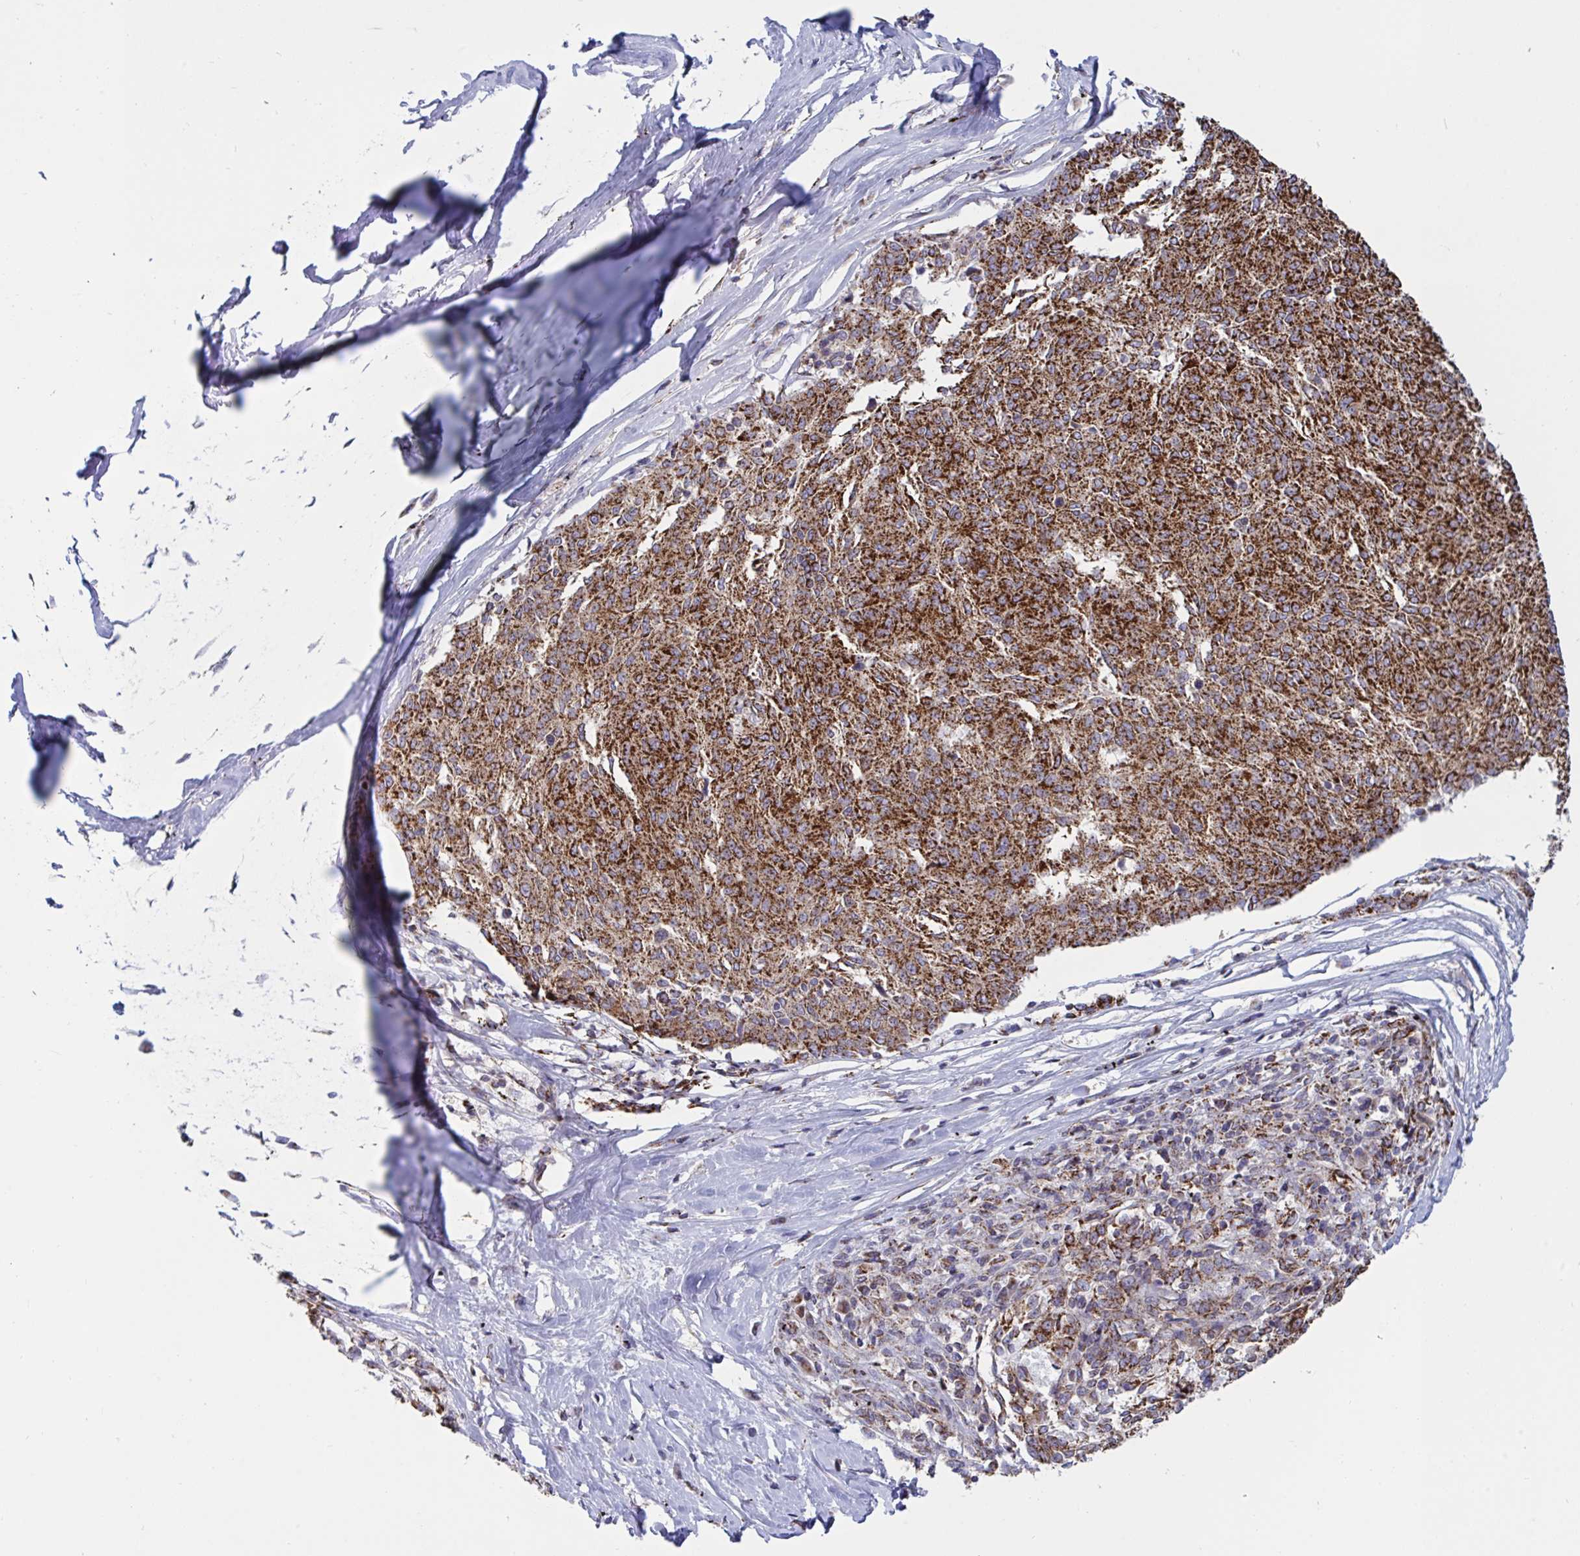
{"staining": {"intensity": "strong", "quantity": ">75%", "location": "cytoplasmic/membranous"}, "tissue": "melanoma", "cell_type": "Tumor cells", "image_type": "cancer", "snomed": [{"axis": "morphology", "description": "Malignant melanoma, NOS"}, {"axis": "topography", "description": "Skin"}], "caption": "The histopathology image shows a brown stain indicating the presence of a protein in the cytoplasmic/membranous of tumor cells in malignant melanoma.", "gene": "HSPE1", "patient": {"sex": "female", "age": 72}}